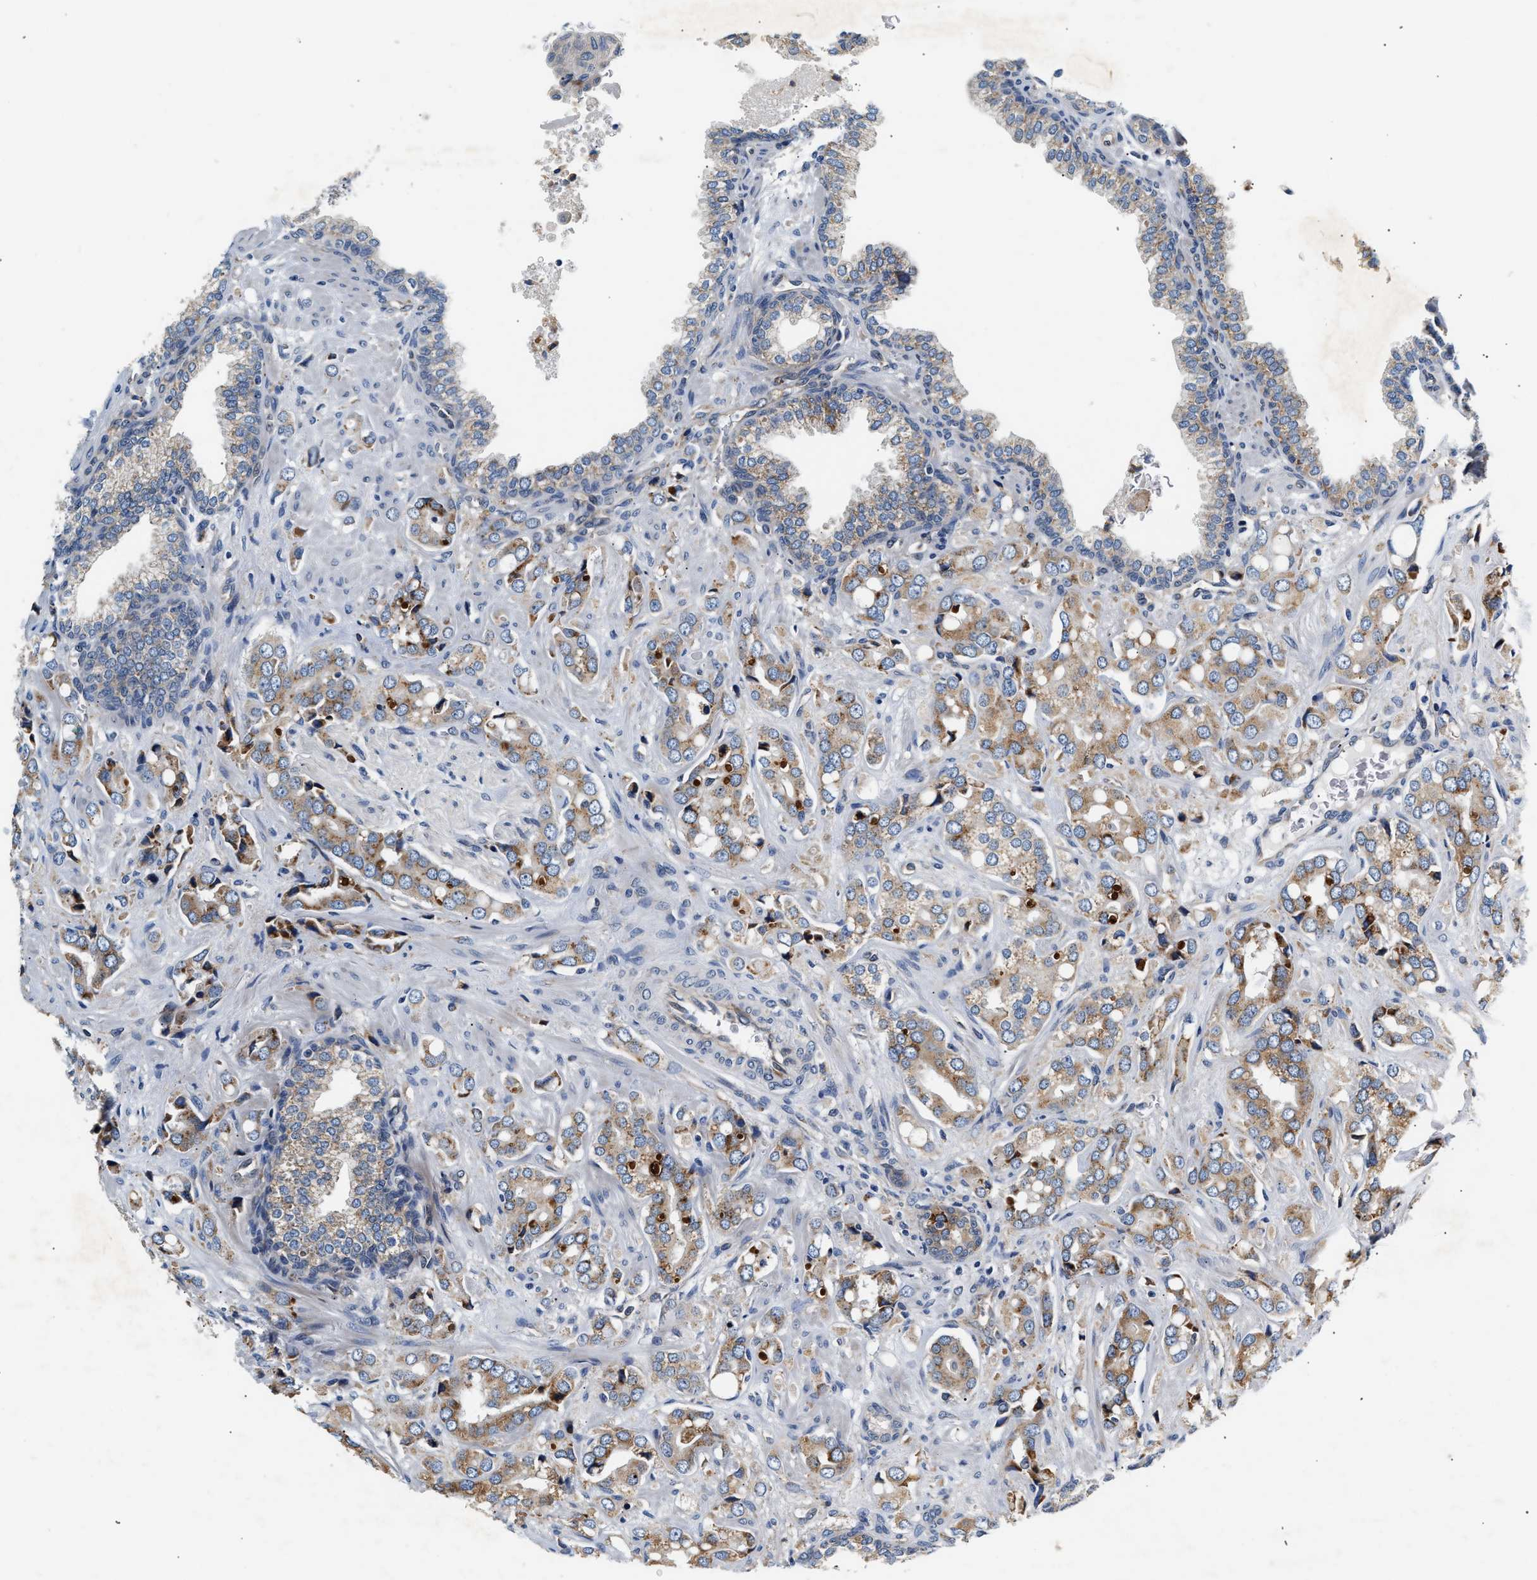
{"staining": {"intensity": "weak", "quantity": "25%-75%", "location": "cytoplasmic/membranous"}, "tissue": "prostate cancer", "cell_type": "Tumor cells", "image_type": "cancer", "snomed": [{"axis": "morphology", "description": "Adenocarcinoma, High grade"}, {"axis": "topography", "description": "Prostate"}], "caption": "A low amount of weak cytoplasmic/membranous positivity is present in about 25%-75% of tumor cells in prostate cancer (adenocarcinoma (high-grade)) tissue.", "gene": "IFT74", "patient": {"sex": "male", "age": 52}}